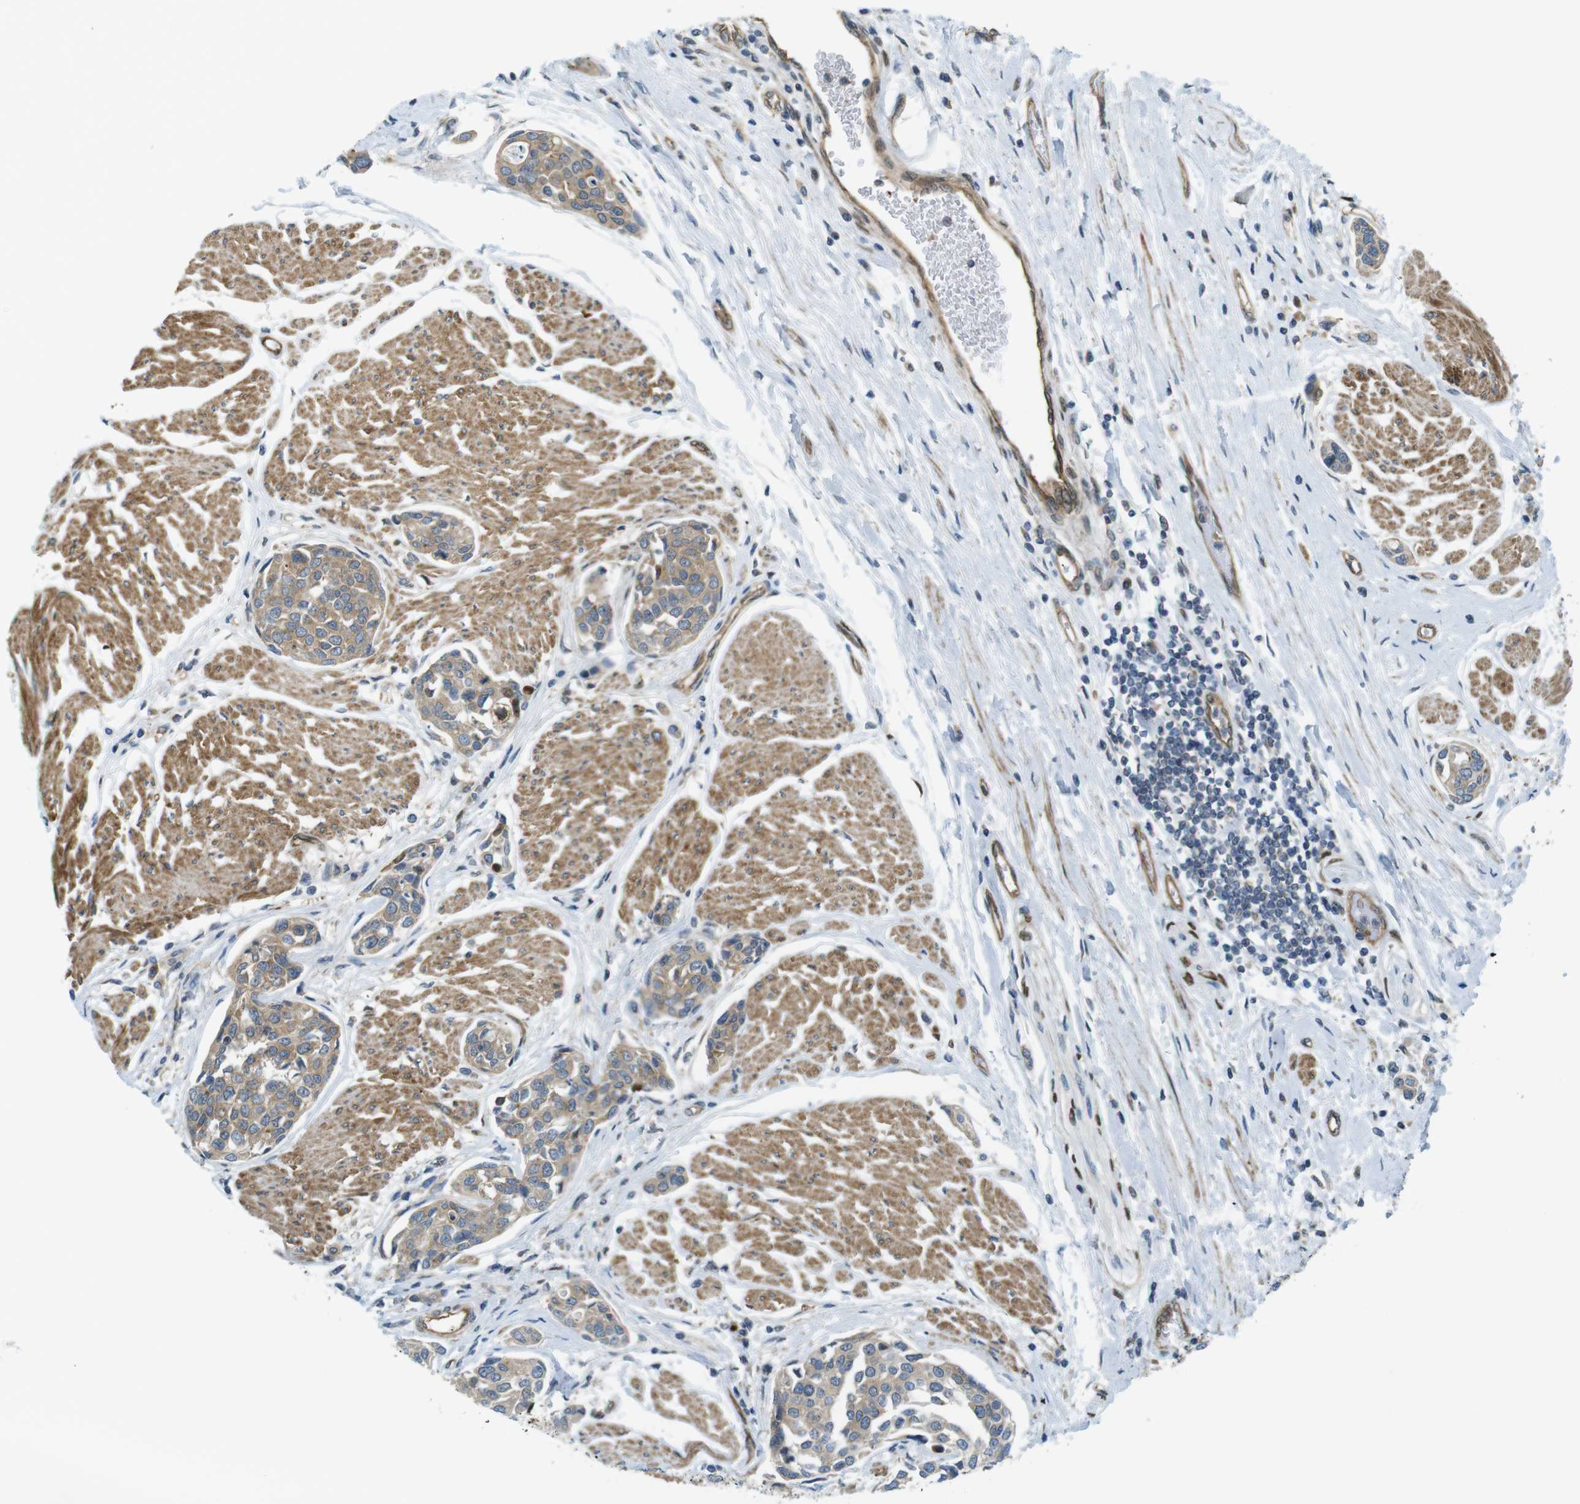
{"staining": {"intensity": "weak", "quantity": ">75%", "location": "cytoplasmic/membranous"}, "tissue": "urothelial cancer", "cell_type": "Tumor cells", "image_type": "cancer", "snomed": [{"axis": "morphology", "description": "Urothelial carcinoma, High grade"}, {"axis": "topography", "description": "Urinary bladder"}], "caption": "An immunohistochemistry (IHC) photomicrograph of neoplastic tissue is shown. Protein staining in brown shows weak cytoplasmic/membranous positivity in urothelial cancer within tumor cells.", "gene": "TSC1", "patient": {"sex": "male", "age": 78}}